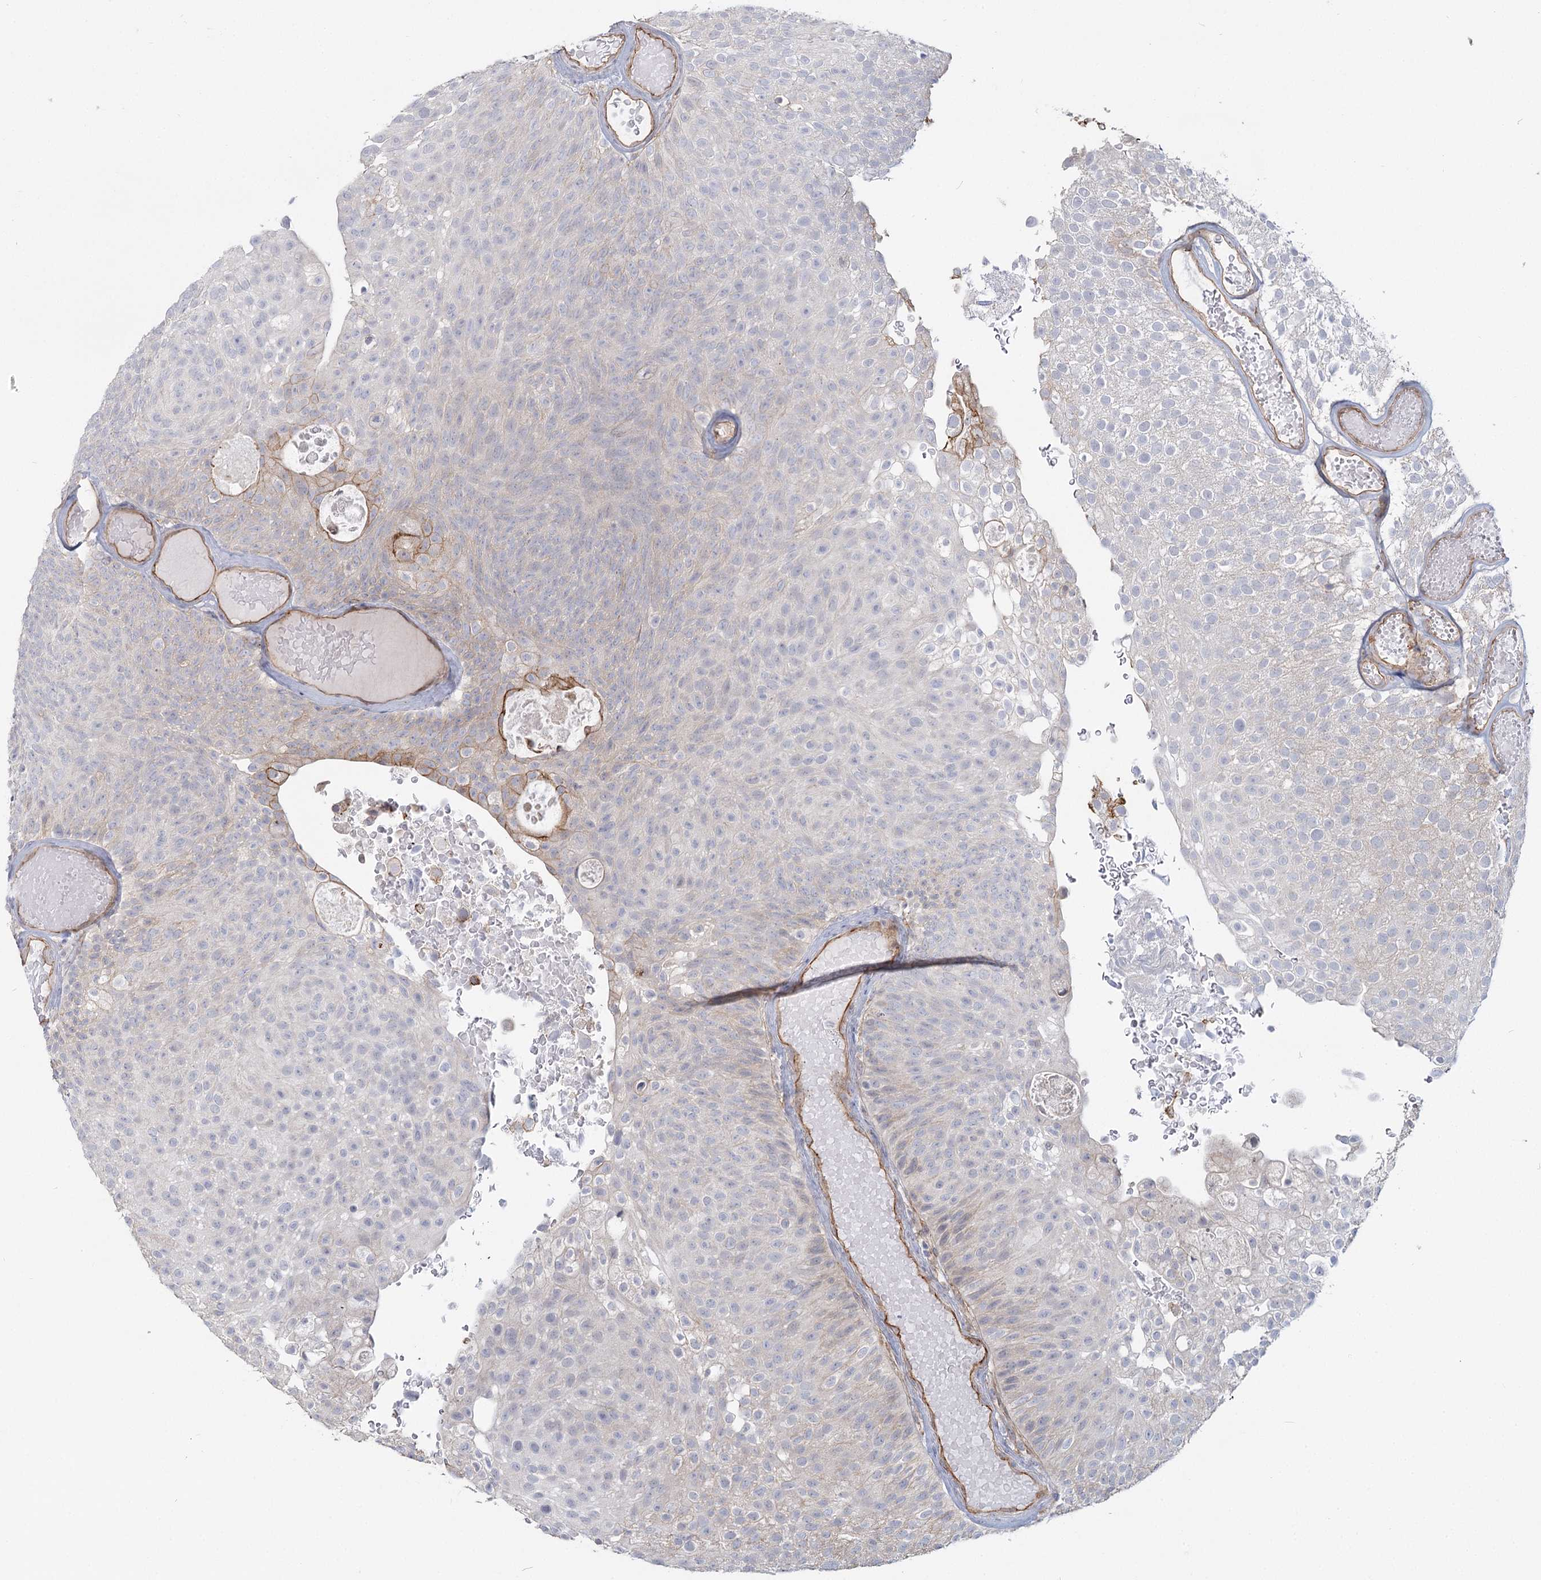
{"staining": {"intensity": "moderate", "quantity": "<25%", "location": "cytoplasmic/membranous"}, "tissue": "urothelial cancer", "cell_type": "Tumor cells", "image_type": "cancer", "snomed": [{"axis": "morphology", "description": "Urothelial carcinoma, Low grade"}, {"axis": "topography", "description": "Urinary bladder"}], "caption": "Immunohistochemical staining of human urothelial carcinoma (low-grade) exhibits low levels of moderate cytoplasmic/membranous expression in approximately <25% of tumor cells.", "gene": "RPP14", "patient": {"sex": "male", "age": 78}}